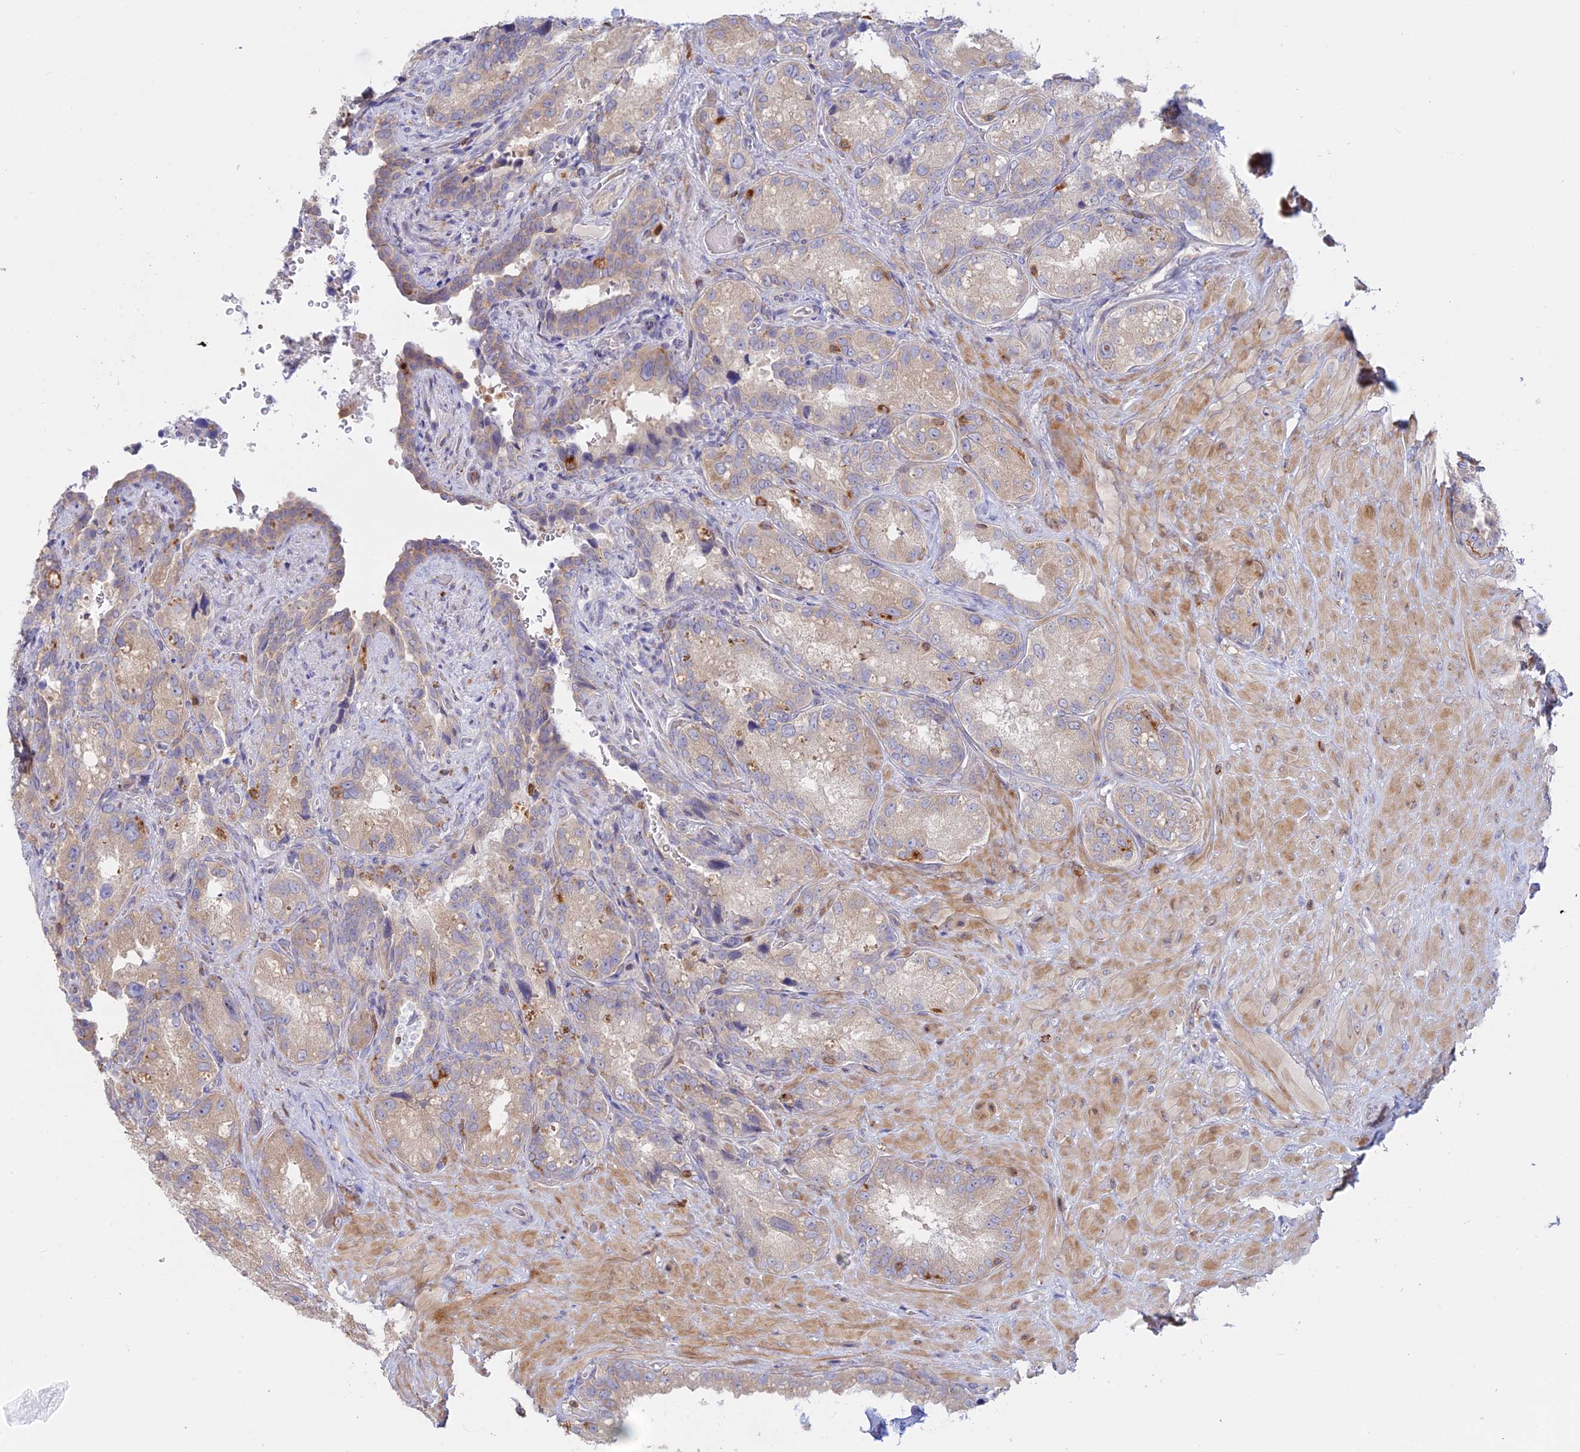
{"staining": {"intensity": "weak", "quantity": "25%-75%", "location": "cytoplasmic/membranous"}, "tissue": "seminal vesicle", "cell_type": "Glandular cells", "image_type": "normal", "snomed": [{"axis": "morphology", "description": "Normal tissue, NOS"}, {"axis": "topography", "description": "Seminal veicle"}, {"axis": "topography", "description": "Peripheral nerve tissue"}], "caption": "An image of human seminal vesicle stained for a protein demonstrates weak cytoplasmic/membranous brown staining in glandular cells.", "gene": "GMIP", "patient": {"sex": "male", "age": 67}}